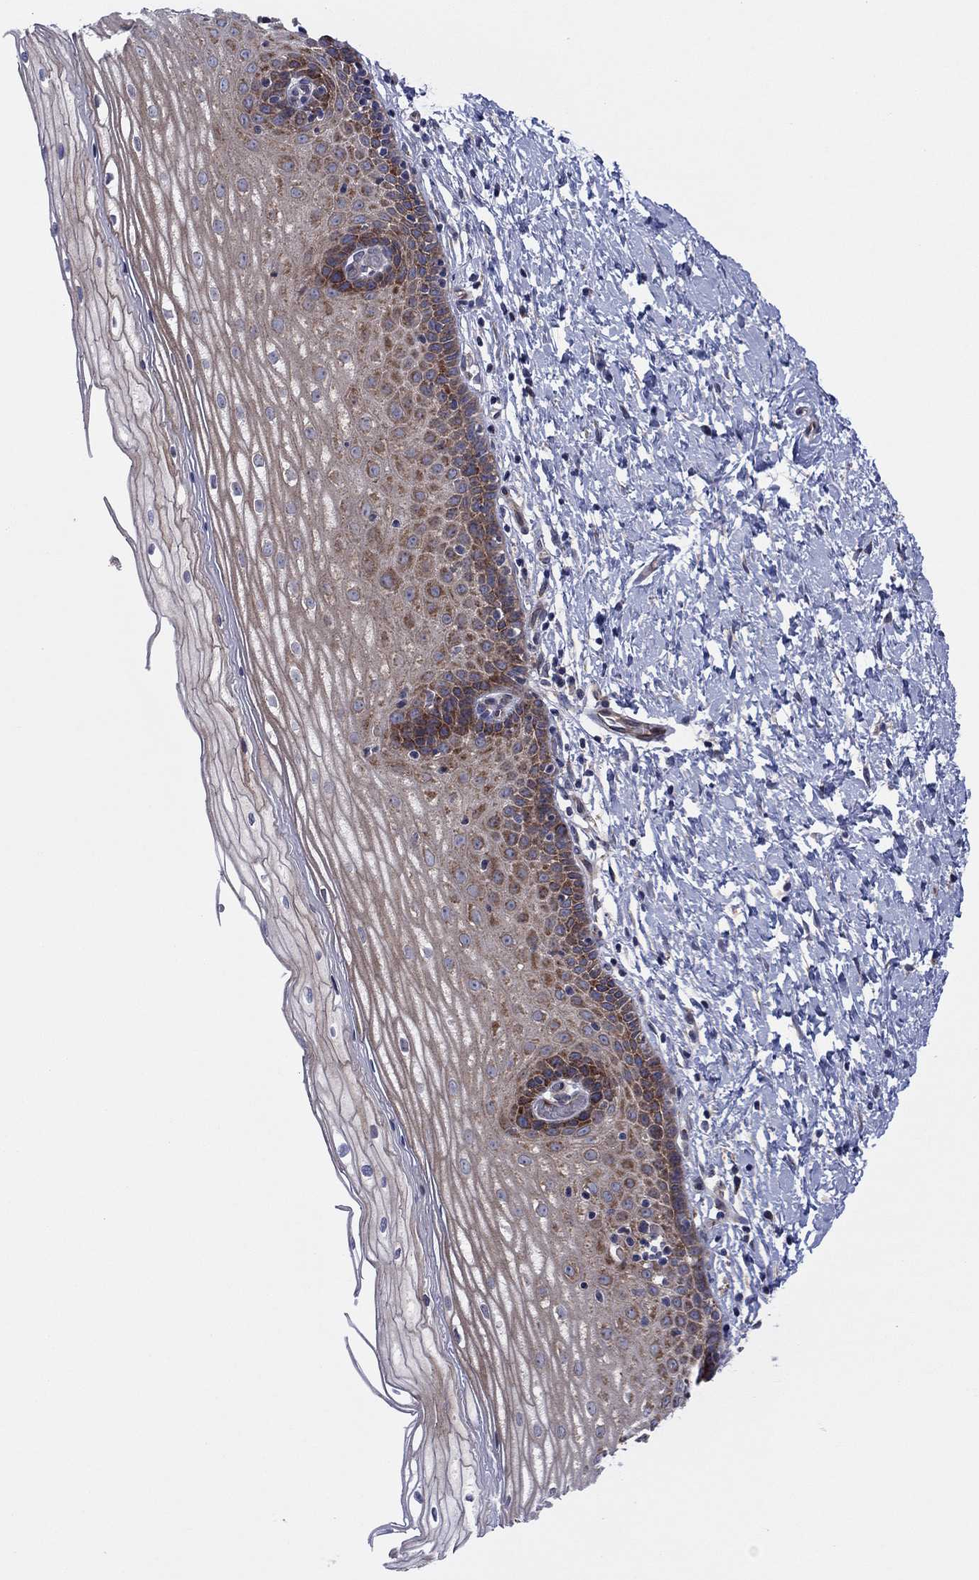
{"staining": {"intensity": "moderate", "quantity": ">75%", "location": "cytoplasmic/membranous"}, "tissue": "cervix", "cell_type": "Squamous epithelial cells", "image_type": "normal", "snomed": [{"axis": "morphology", "description": "Normal tissue, NOS"}, {"axis": "topography", "description": "Cervix"}], "caption": "The immunohistochemical stain shows moderate cytoplasmic/membranous expression in squamous epithelial cells of unremarkable cervix. Using DAB (brown) and hematoxylin (blue) stains, captured at high magnification using brightfield microscopy.", "gene": "GPR155", "patient": {"sex": "female", "age": 37}}